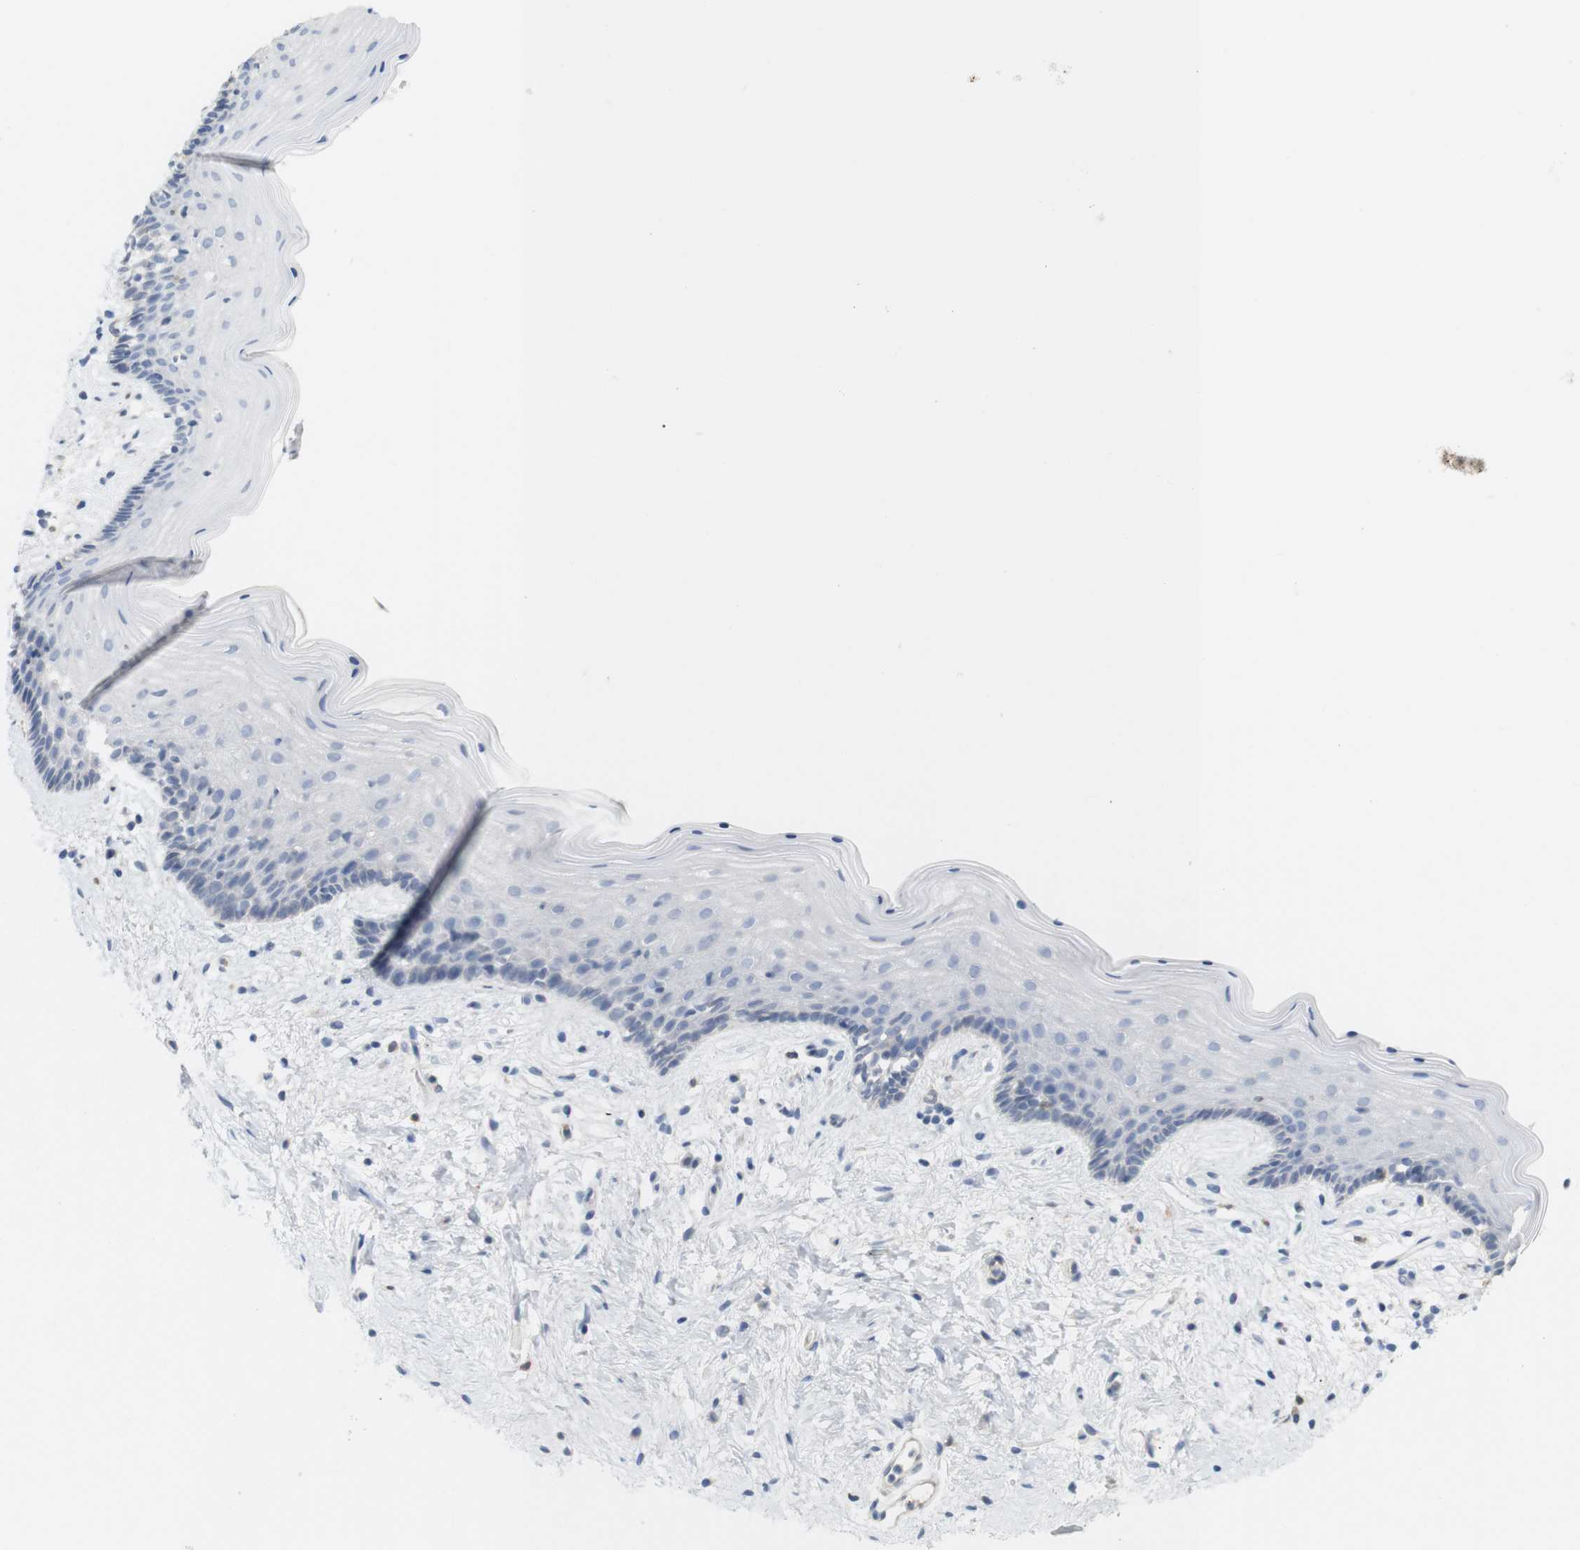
{"staining": {"intensity": "negative", "quantity": "none", "location": "none"}, "tissue": "vagina", "cell_type": "Squamous epithelial cells", "image_type": "normal", "snomed": [{"axis": "morphology", "description": "Normal tissue, NOS"}, {"axis": "topography", "description": "Vagina"}], "caption": "This image is of unremarkable vagina stained with immunohistochemistry (IHC) to label a protein in brown with the nuclei are counter-stained blue. There is no positivity in squamous epithelial cells.", "gene": "ITPR1", "patient": {"sex": "female", "age": 44}}